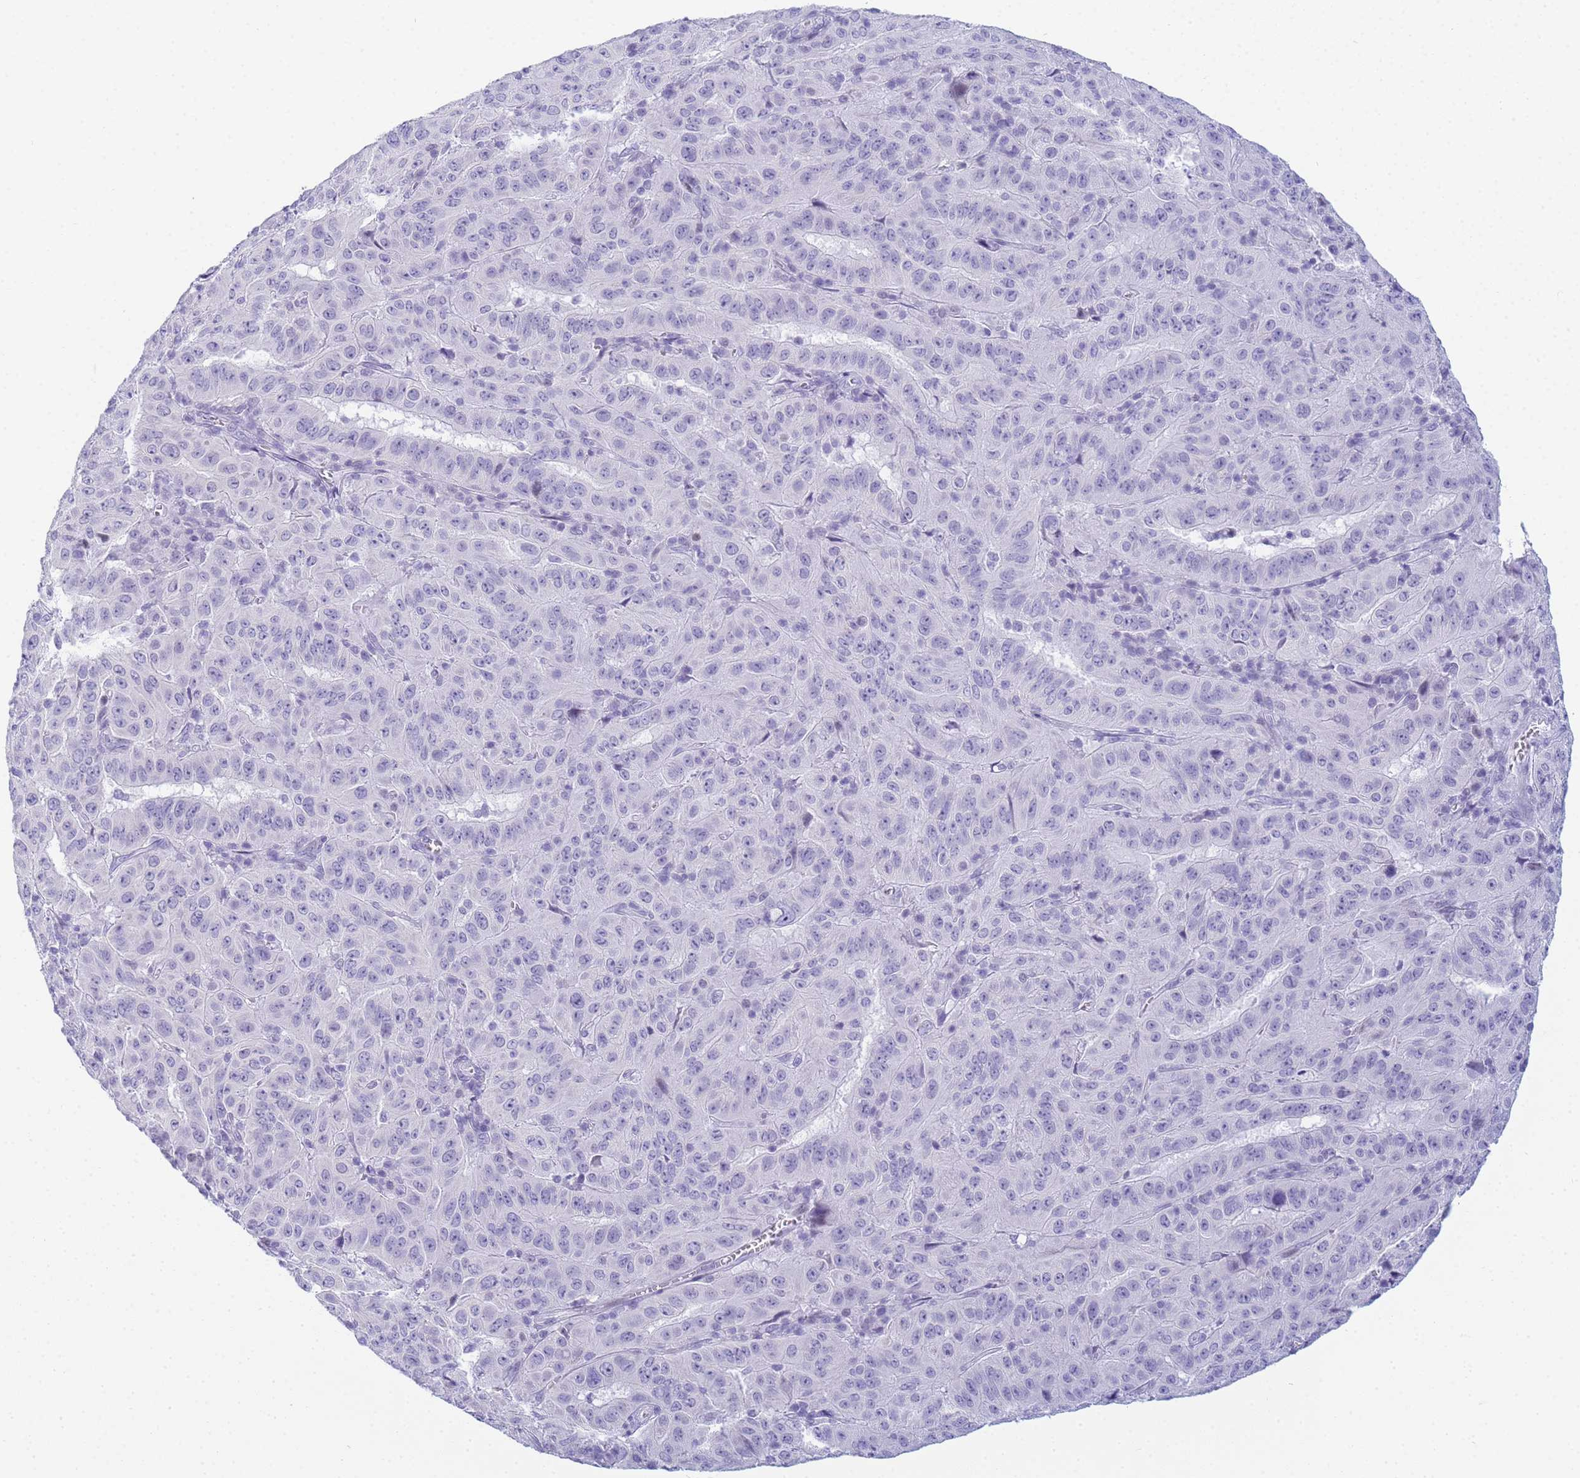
{"staining": {"intensity": "negative", "quantity": "none", "location": "none"}, "tissue": "pancreatic cancer", "cell_type": "Tumor cells", "image_type": "cancer", "snomed": [{"axis": "morphology", "description": "Adenocarcinoma, NOS"}, {"axis": "topography", "description": "Pancreas"}], "caption": "High magnification brightfield microscopy of pancreatic cancer stained with DAB (3,3'-diaminobenzidine) (brown) and counterstained with hematoxylin (blue): tumor cells show no significant positivity.", "gene": "SNX20", "patient": {"sex": "male", "age": 63}}